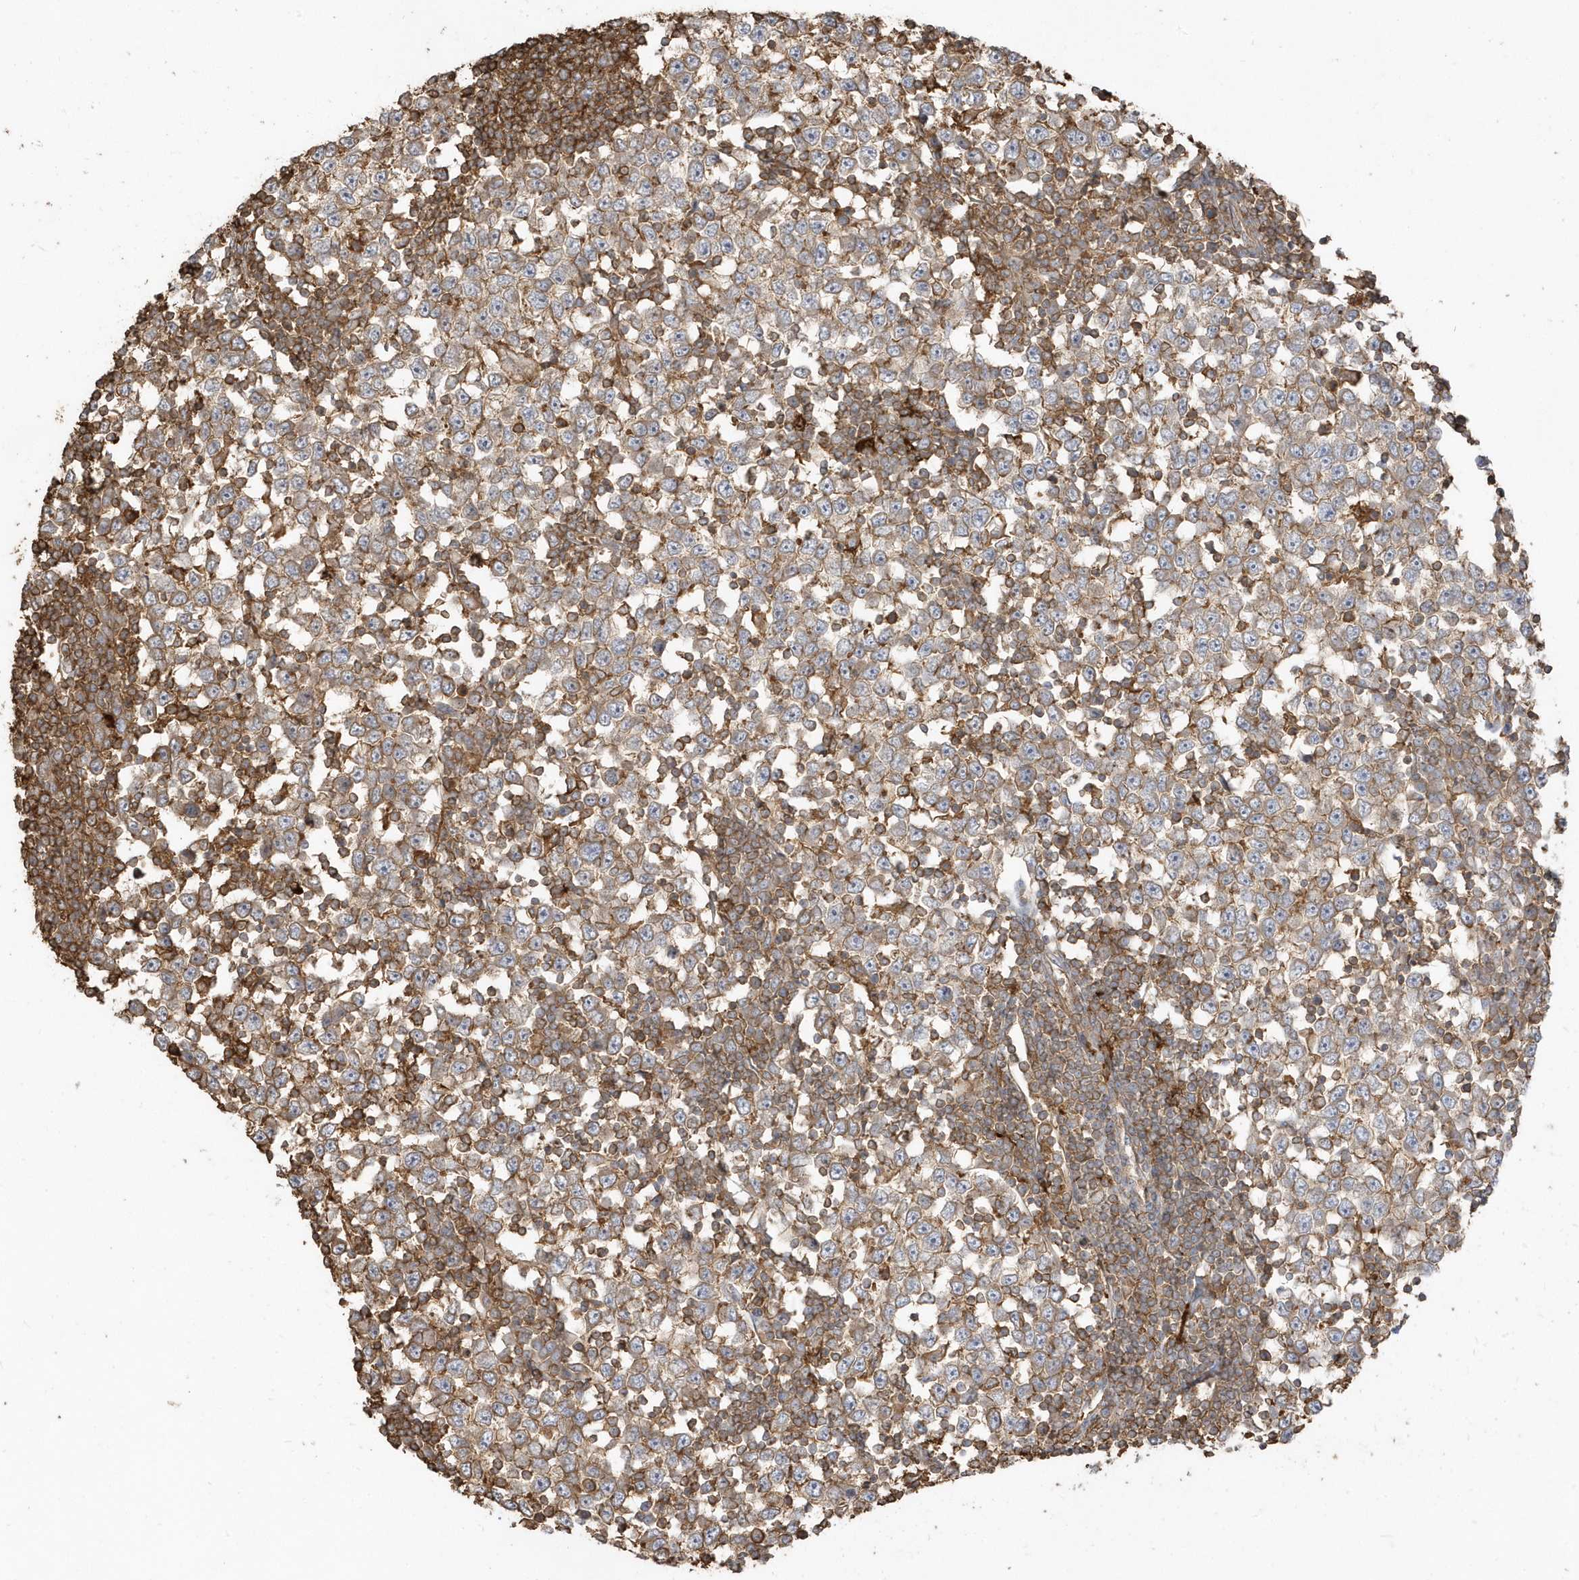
{"staining": {"intensity": "moderate", "quantity": ">75%", "location": "cytoplasmic/membranous"}, "tissue": "testis cancer", "cell_type": "Tumor cells", "image_type": "cancer", "snomed": [{"axis": "morphology", "description": "Seminoma, NOS"}, {"axis": "topography", "description": "Testis"}], "caption": "Testis cancer stained for a protein (brown) reveals moderate cytoplasmic/membranous positive staining in approximately >75% of tumor cells.", "gene": "ZBTB8A", "patient": {"sex": "male", "age": 65}}